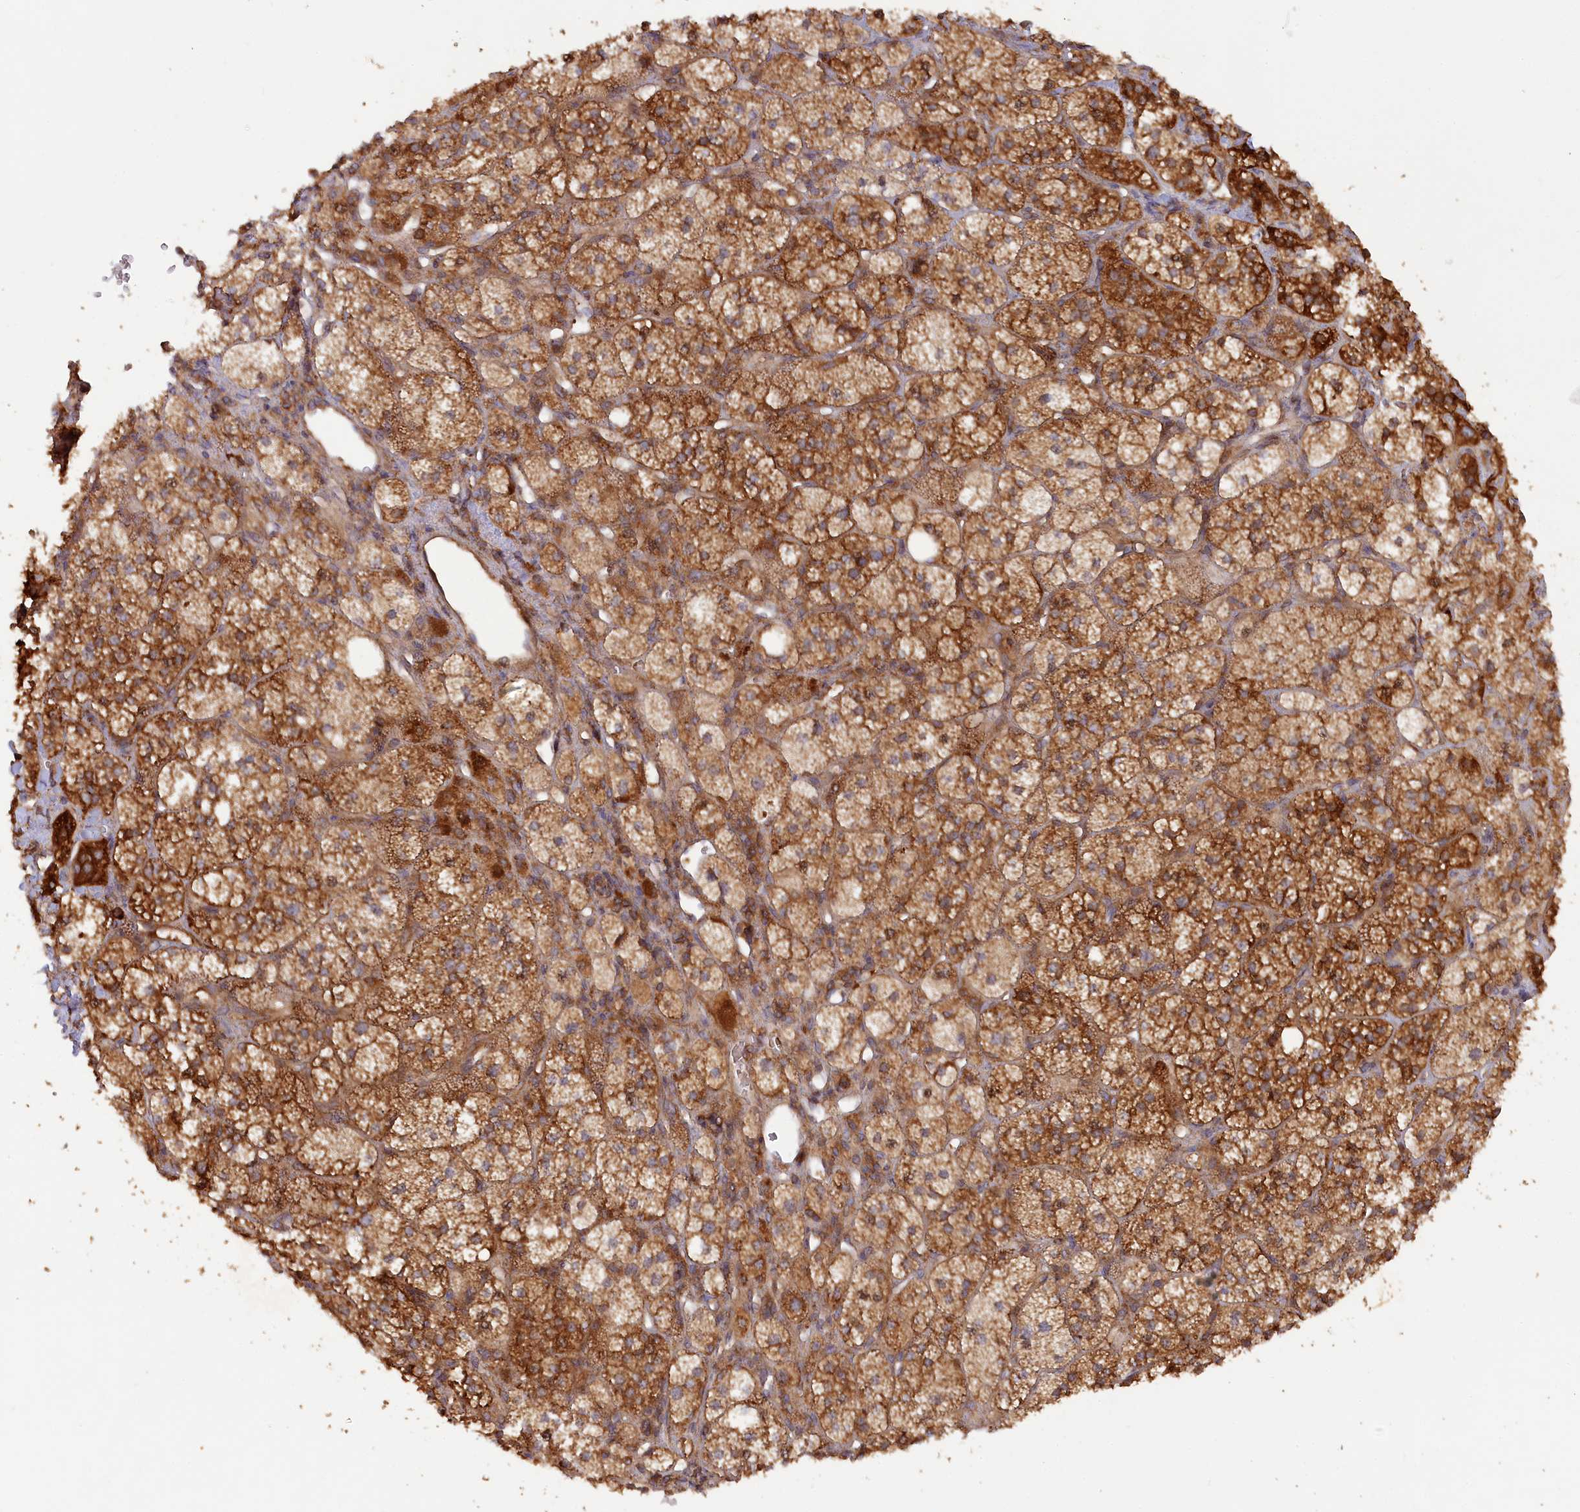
{"staining": {"intensity": "strong", "quantity": ">75%", "location": "cytoplasmic/membranous"}, "tissue": "adrenal gland", "cell_type": "Glandular cells", "image_type": "normal", "snomed": [{"axis": "morphology", "description": "Normal tissue, NOS"}, {"axis": "topography", "description": "Adrenal gland"}], "caption": "Adrenal gland stained with a brown dye demonstrates strong cytoplasmic/membranous positive positivity in about >75% of glandular cells.", "gene": "PAIP2", "patient": {"sex": "male", "age": 61}}